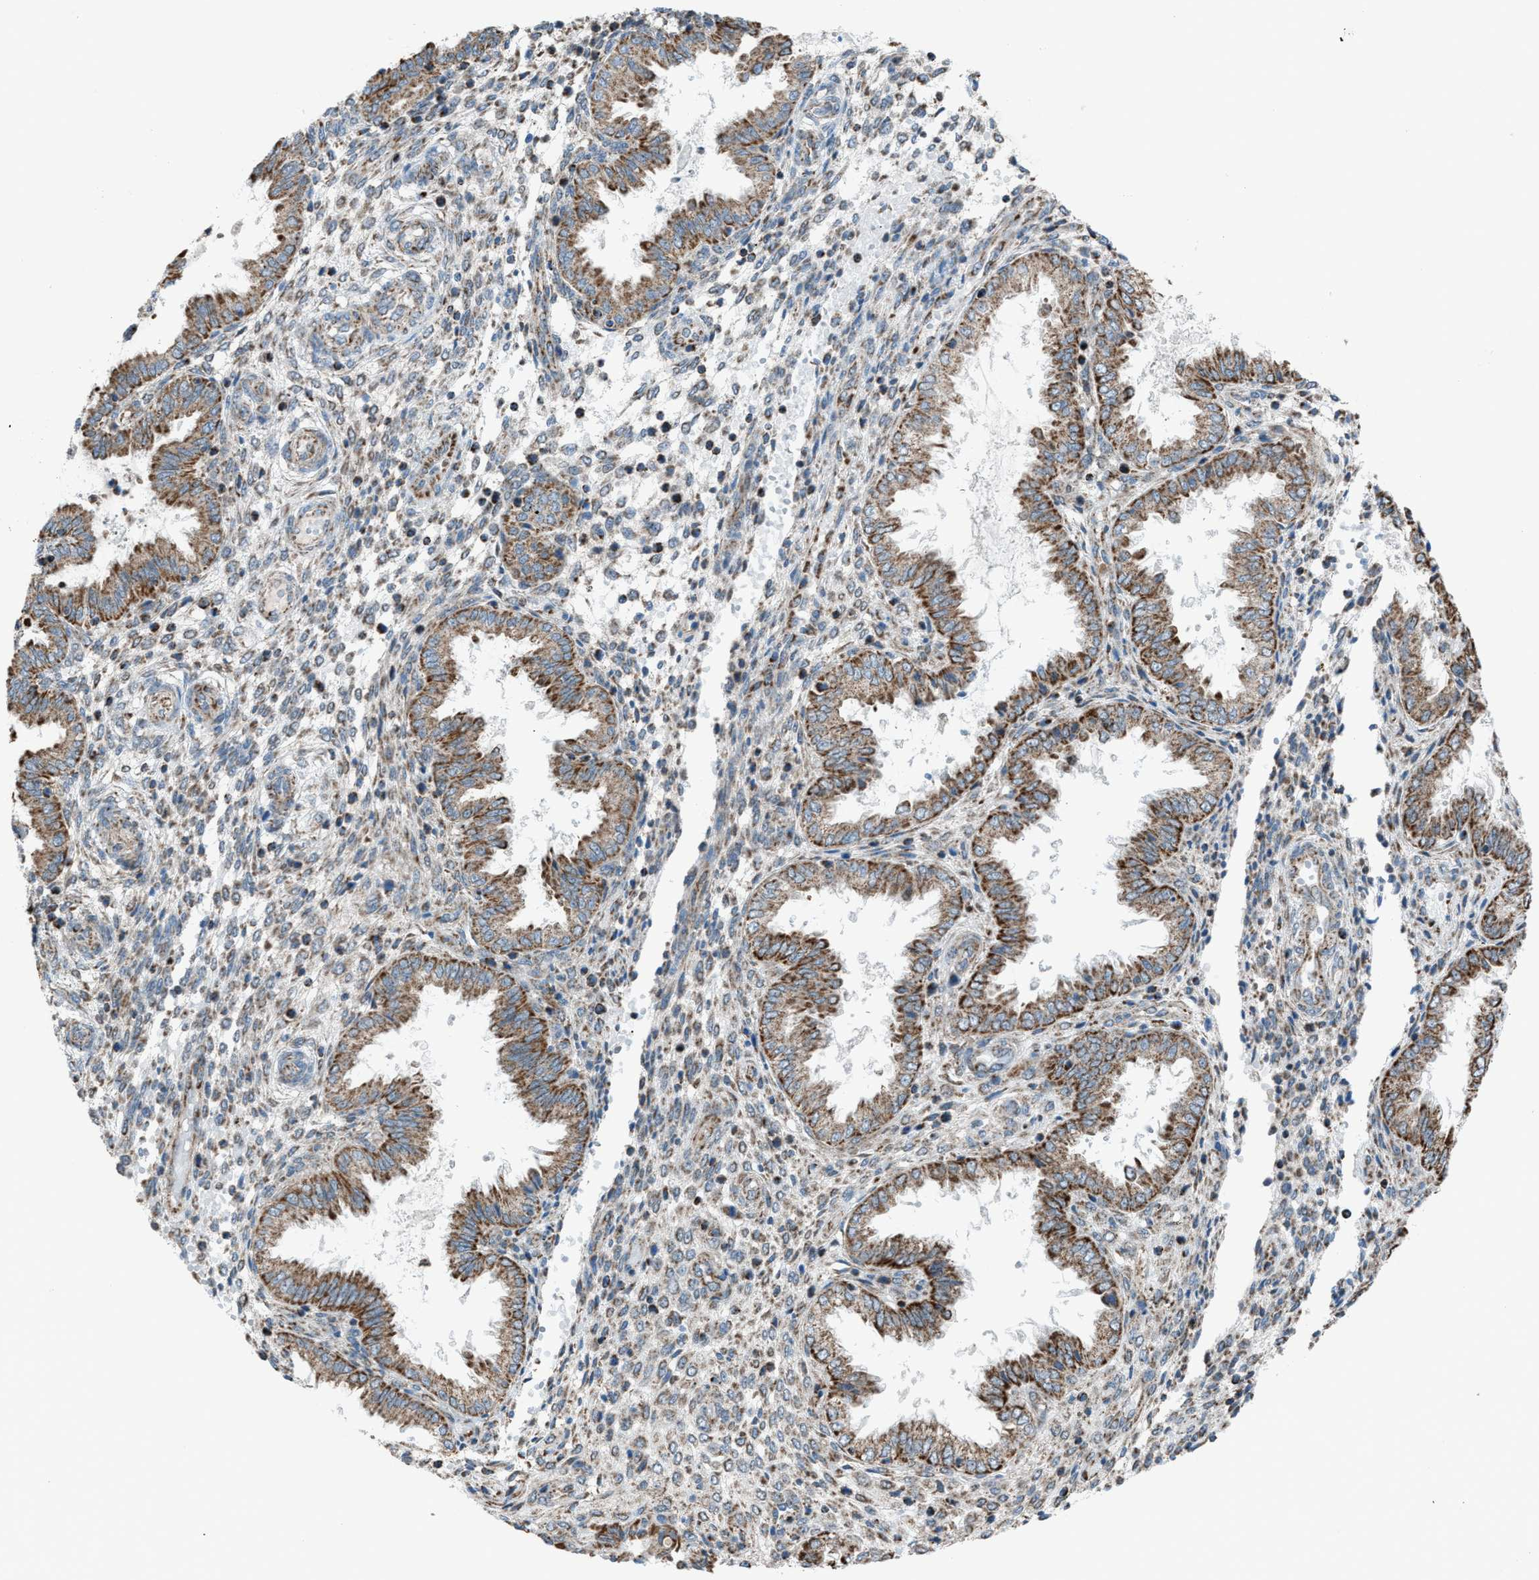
{"staining": {"intensity": "moderate", "quantity": "25%-75%", "location": "cytoplasmic/membranous"}, "tissue": "endometrium", "cell_type": "Cells in endometrial stroma", "image_type": "normal", "snomed": [{"axis": "morphology", "description": "Normal tissue, NOS"}, {"axis": "topography", "description": "Endometrium"}], "caption": "A brown stain labels moderate cytoplasmic/membranous positivity of a protein in cells in endometrial stroma of unremarkable human endometrium. Ihc stains the protein of interest in brown and the nuclei are stained blue.", "gene": "SRM", "patient": {"sex": "female", "age": 33}}